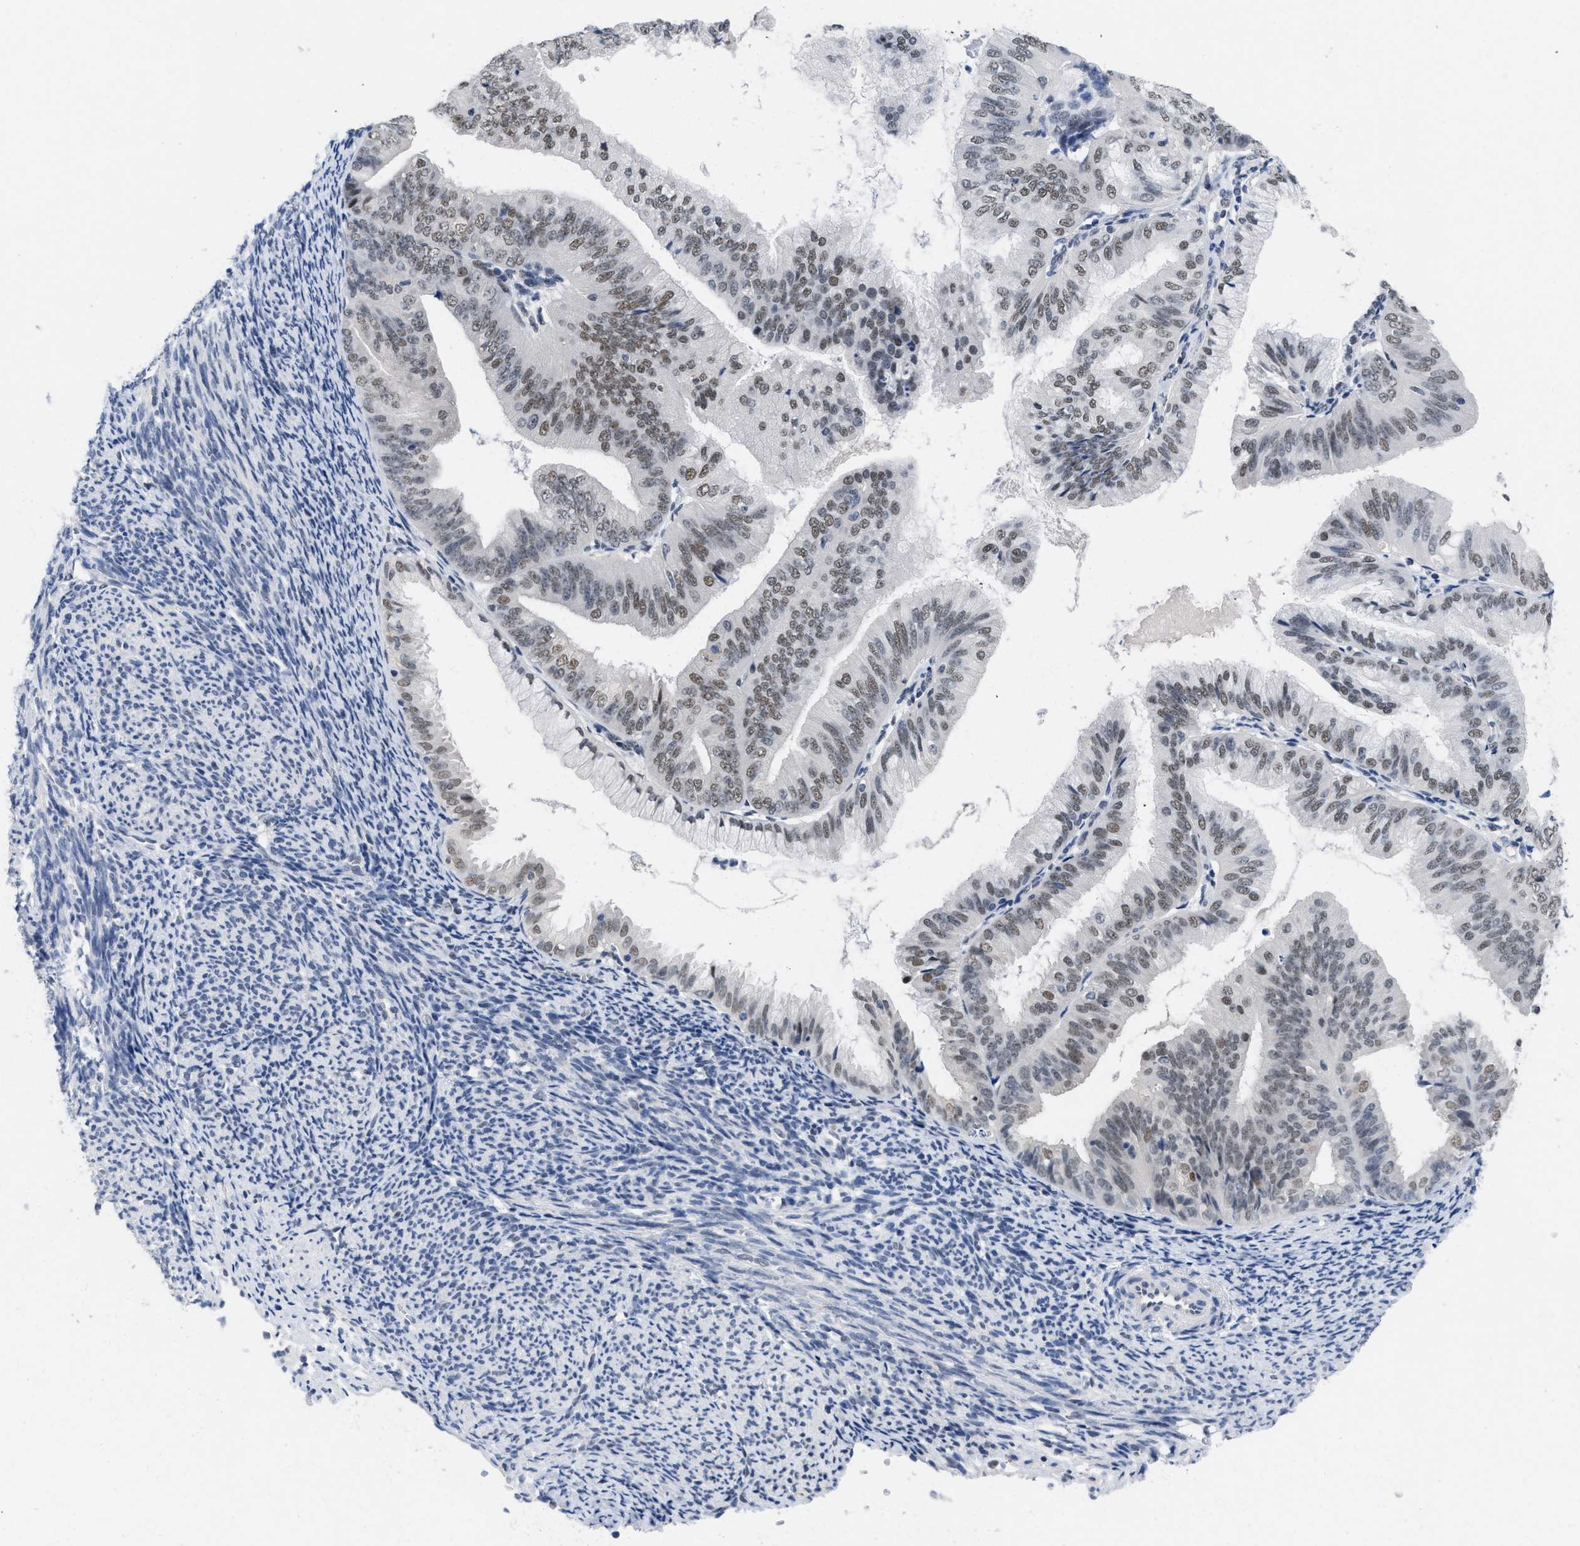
{"staining": {"intensity": "moderate", "quantity": ">75%", "location": "nuclear"}, "tissue": "endometrial cancer", "cell_type": "Tumor cells", "image_type": "cancer", "snomed": [{"axis": "morphology", "description": "Adenocarcinoma, NOS"}, {"axis": "topography", "description": "Endometrium"}], "caption": "Immunohistochemical staining of human adenocarcinoma (endometrial) displays medium levels of moderate nuclear protein expression in about >75% of tumor cells.", "gene": "GGNBP2", "patient": {"sex": "female", "age": 63}}